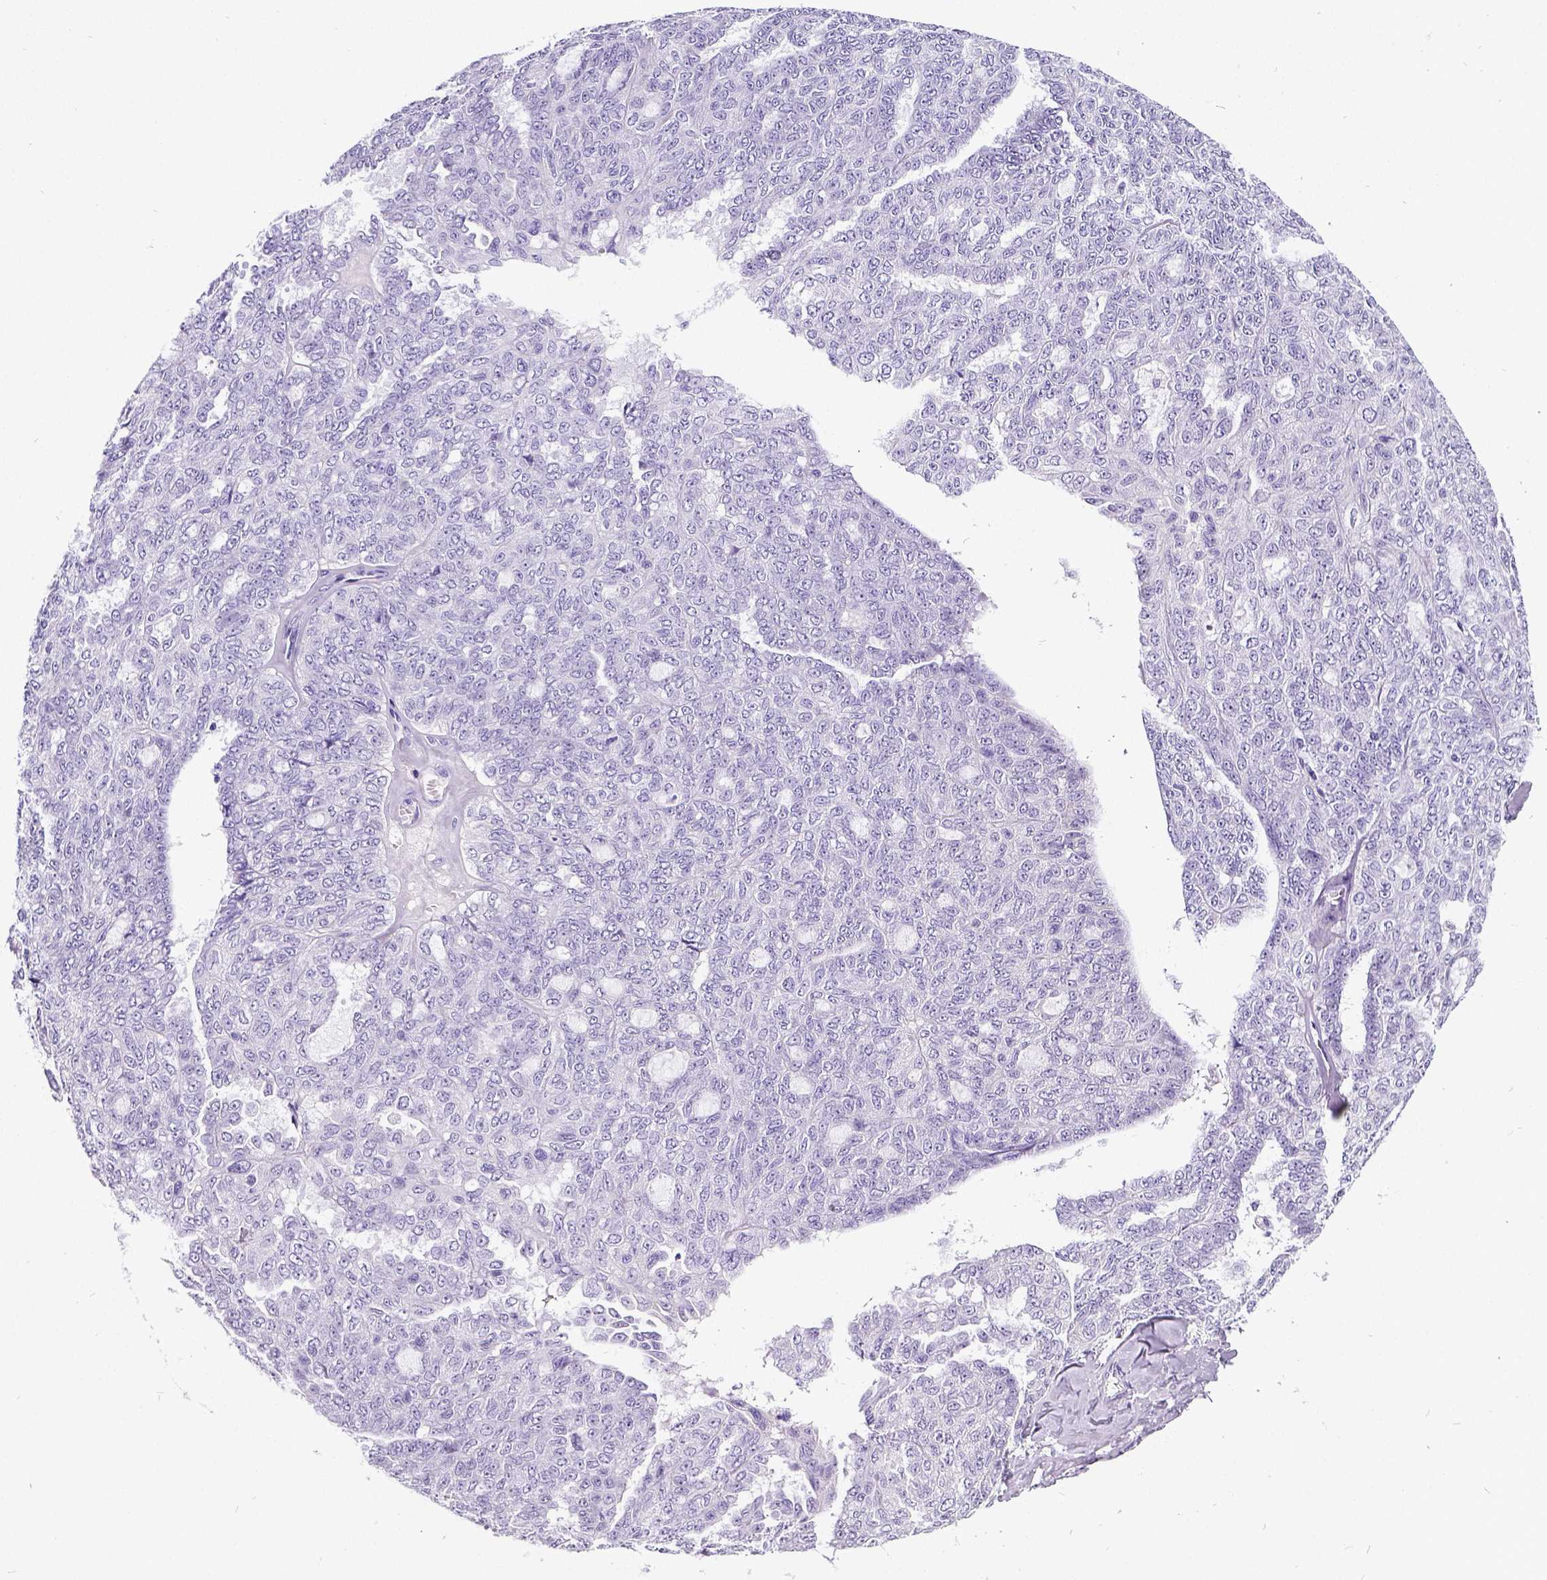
{"staining": {"intensity": "negative", "quantity": "none", "location": "none"}, "tissue": "ovarian cancer", "cell_type": "Tumor cells", "image_type": "cancer", "snomed": [{"axis": "morphology", "description": "Cystadenocarcinoma, serous, NOS"}, {"axis": "topography", "description": "Ovary"}], "caption": "Immunohistochemical staining of human serous cystadenocarcinoma (ovarian) displays no significant expression in tumor cells. (DAB (3,3'-diaminobenzidine) immunohistochemistry (IHC) with hematoxylin counter stain).", "gene": "SATB2", "patient": {"sex": "female", "age": 71}}